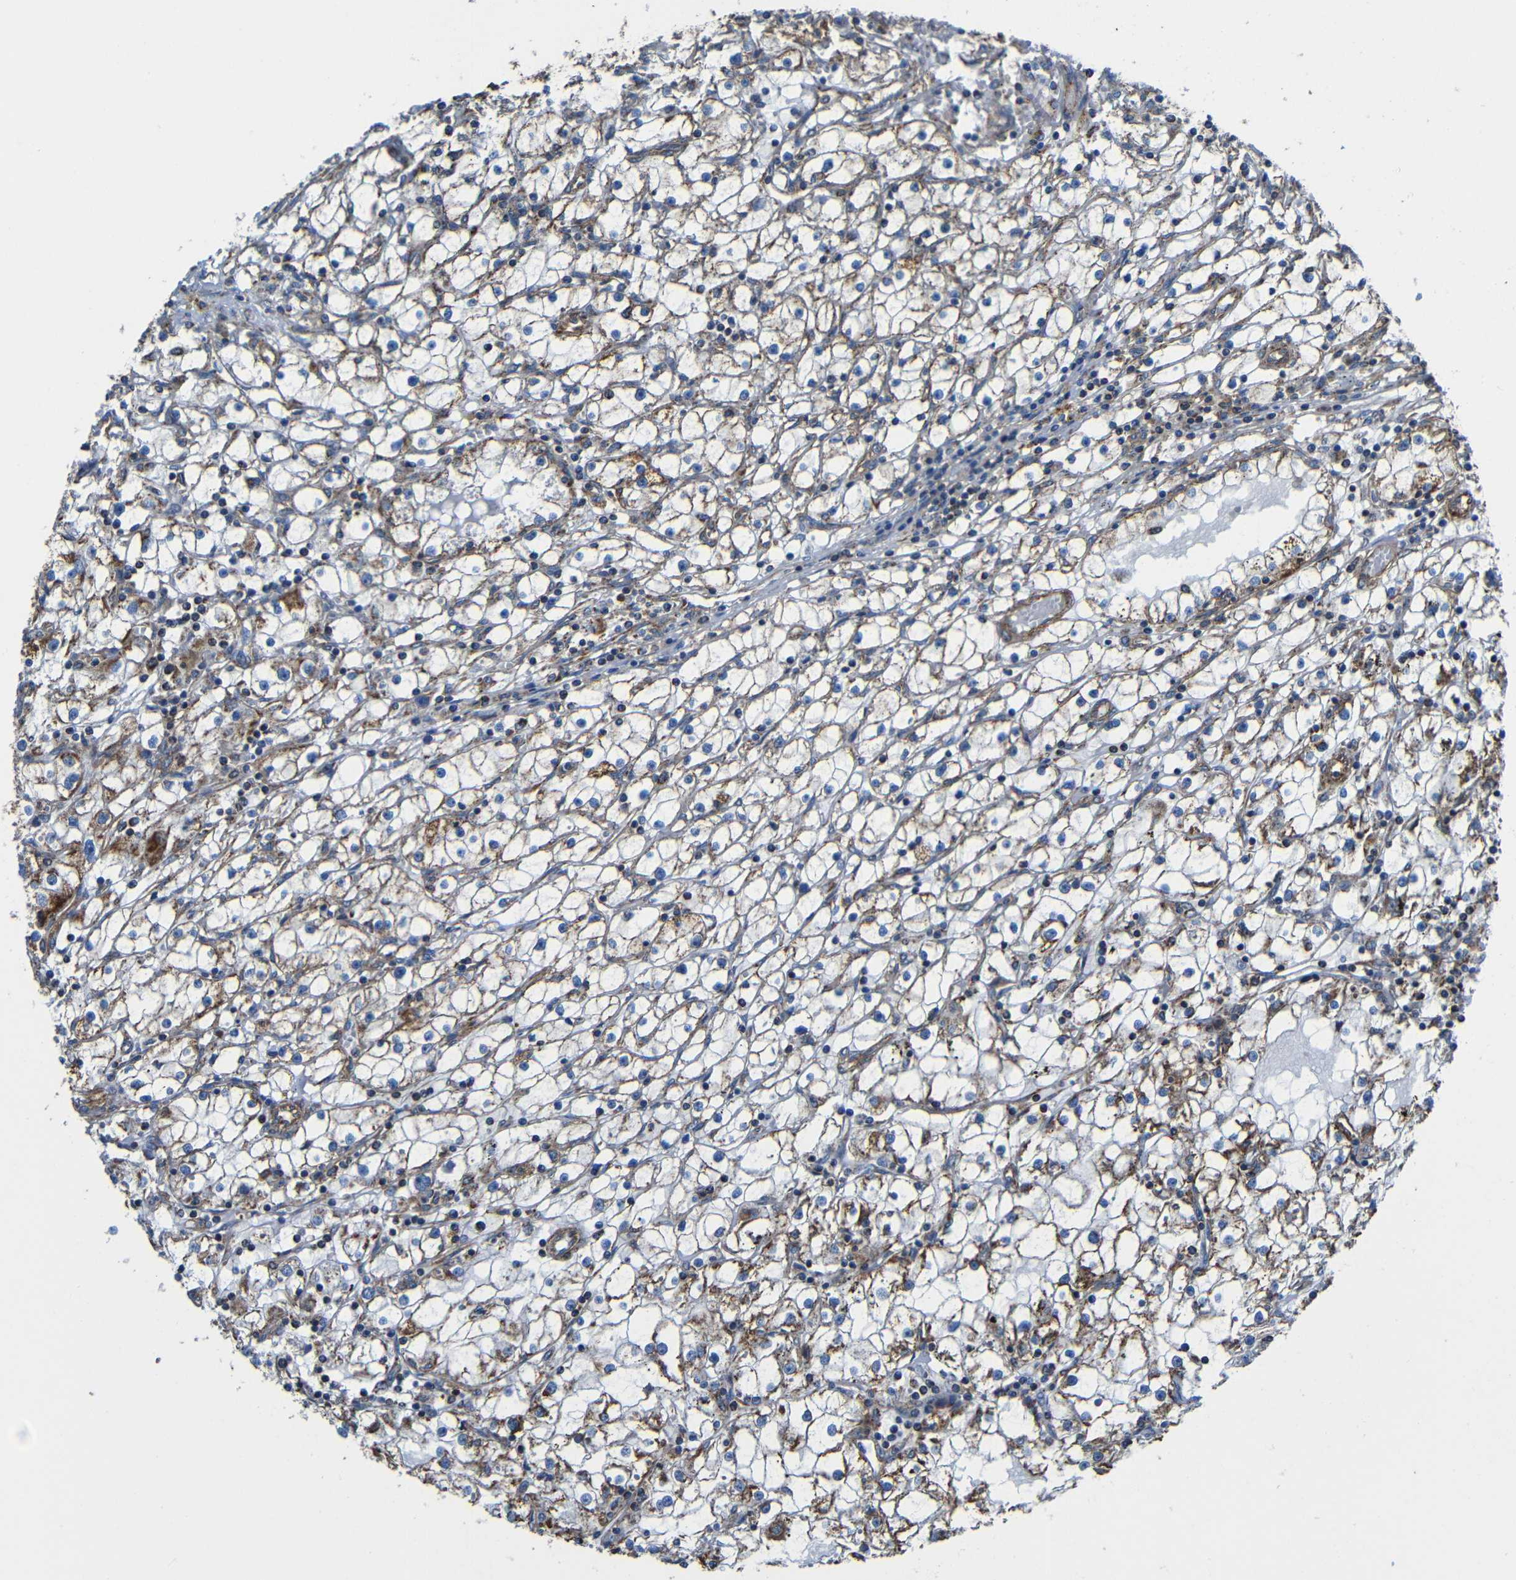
{"staining": {"intensity": "strong", "quantity": ">75%", "location": "cytoplasmic/membranous"}, "tissue": "renal cancer", "cell_type": "Tumor cells", "image_type": "cancer", "snomed": [{"axis": "morphology", "description": "Adenocarcinoma, NOS"}, {"axis": "topography", "description": "Kidney"}], "caption": "Human renal cancer (adenocarcinoma) stained with a protein marker exhibits strong staining in tumor cells.", "gene": "INTS6L", "patient": {"sex": "male", "age": 56}}